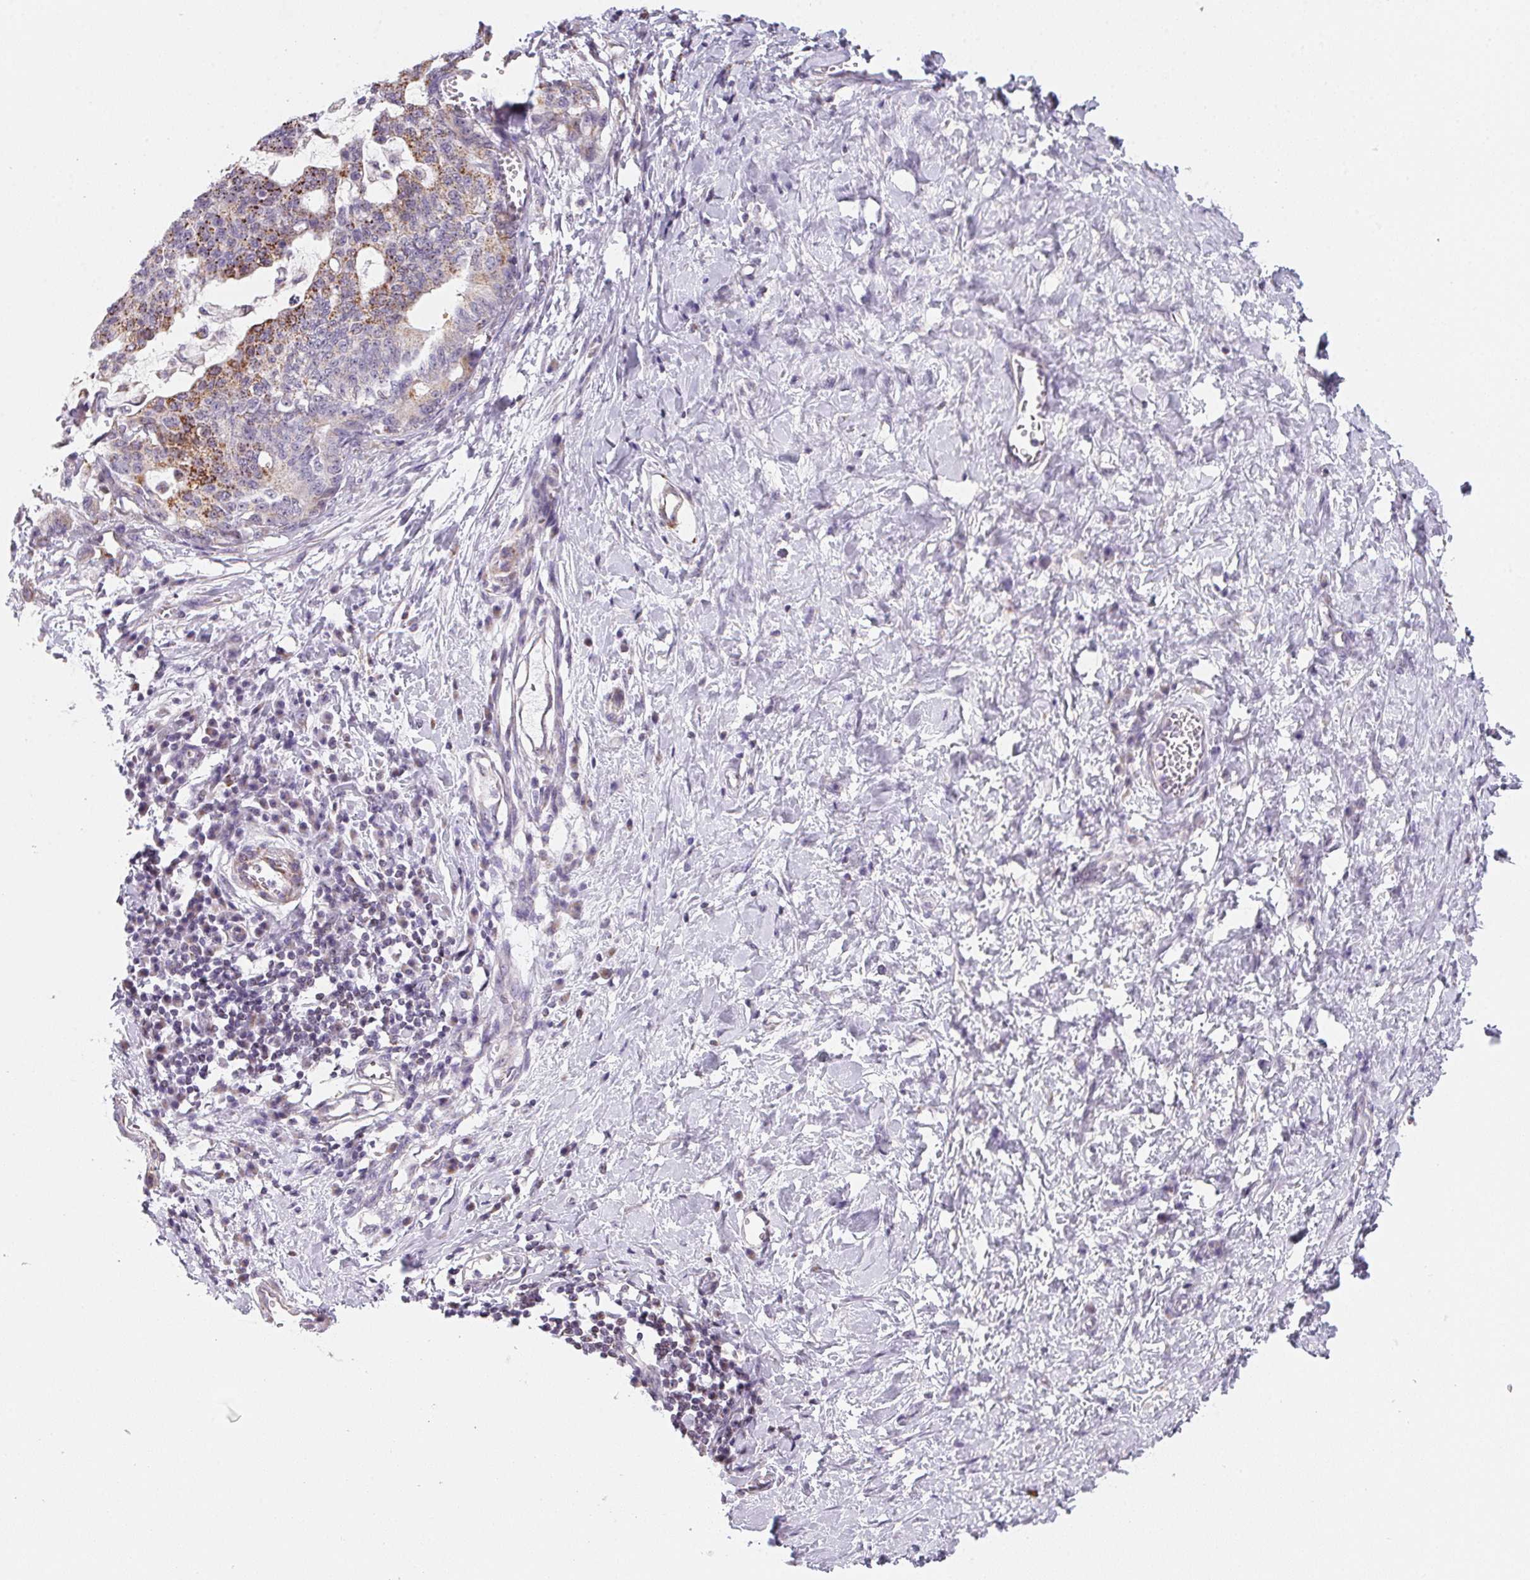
{"staining": {"intensity": "moderate", "quantity": "<25%", "location": "cytoplasmic/membranous"}, "tissue": "stomach cancer", "cell_type": "Tumor cells", "image_type": "cancer", "snomed": [{"axis": "morphology", "description": "Normal tissue, NOS"}, {"axis": "morphology", "description": "Adenocarcinoma, NOS"}, {"axis": "topography", "description": "Stomach"}], "caption": "DAB (3,3'-diaminobenzidine) immunohistochemical staining of human adenocarcinoma (stomach) displays moderate cytoplasmic/membranous protein staining in approximately <25% of tumor cells.", "gene": "GIPC2", "patient": {"sex": "female", "age": 64}}